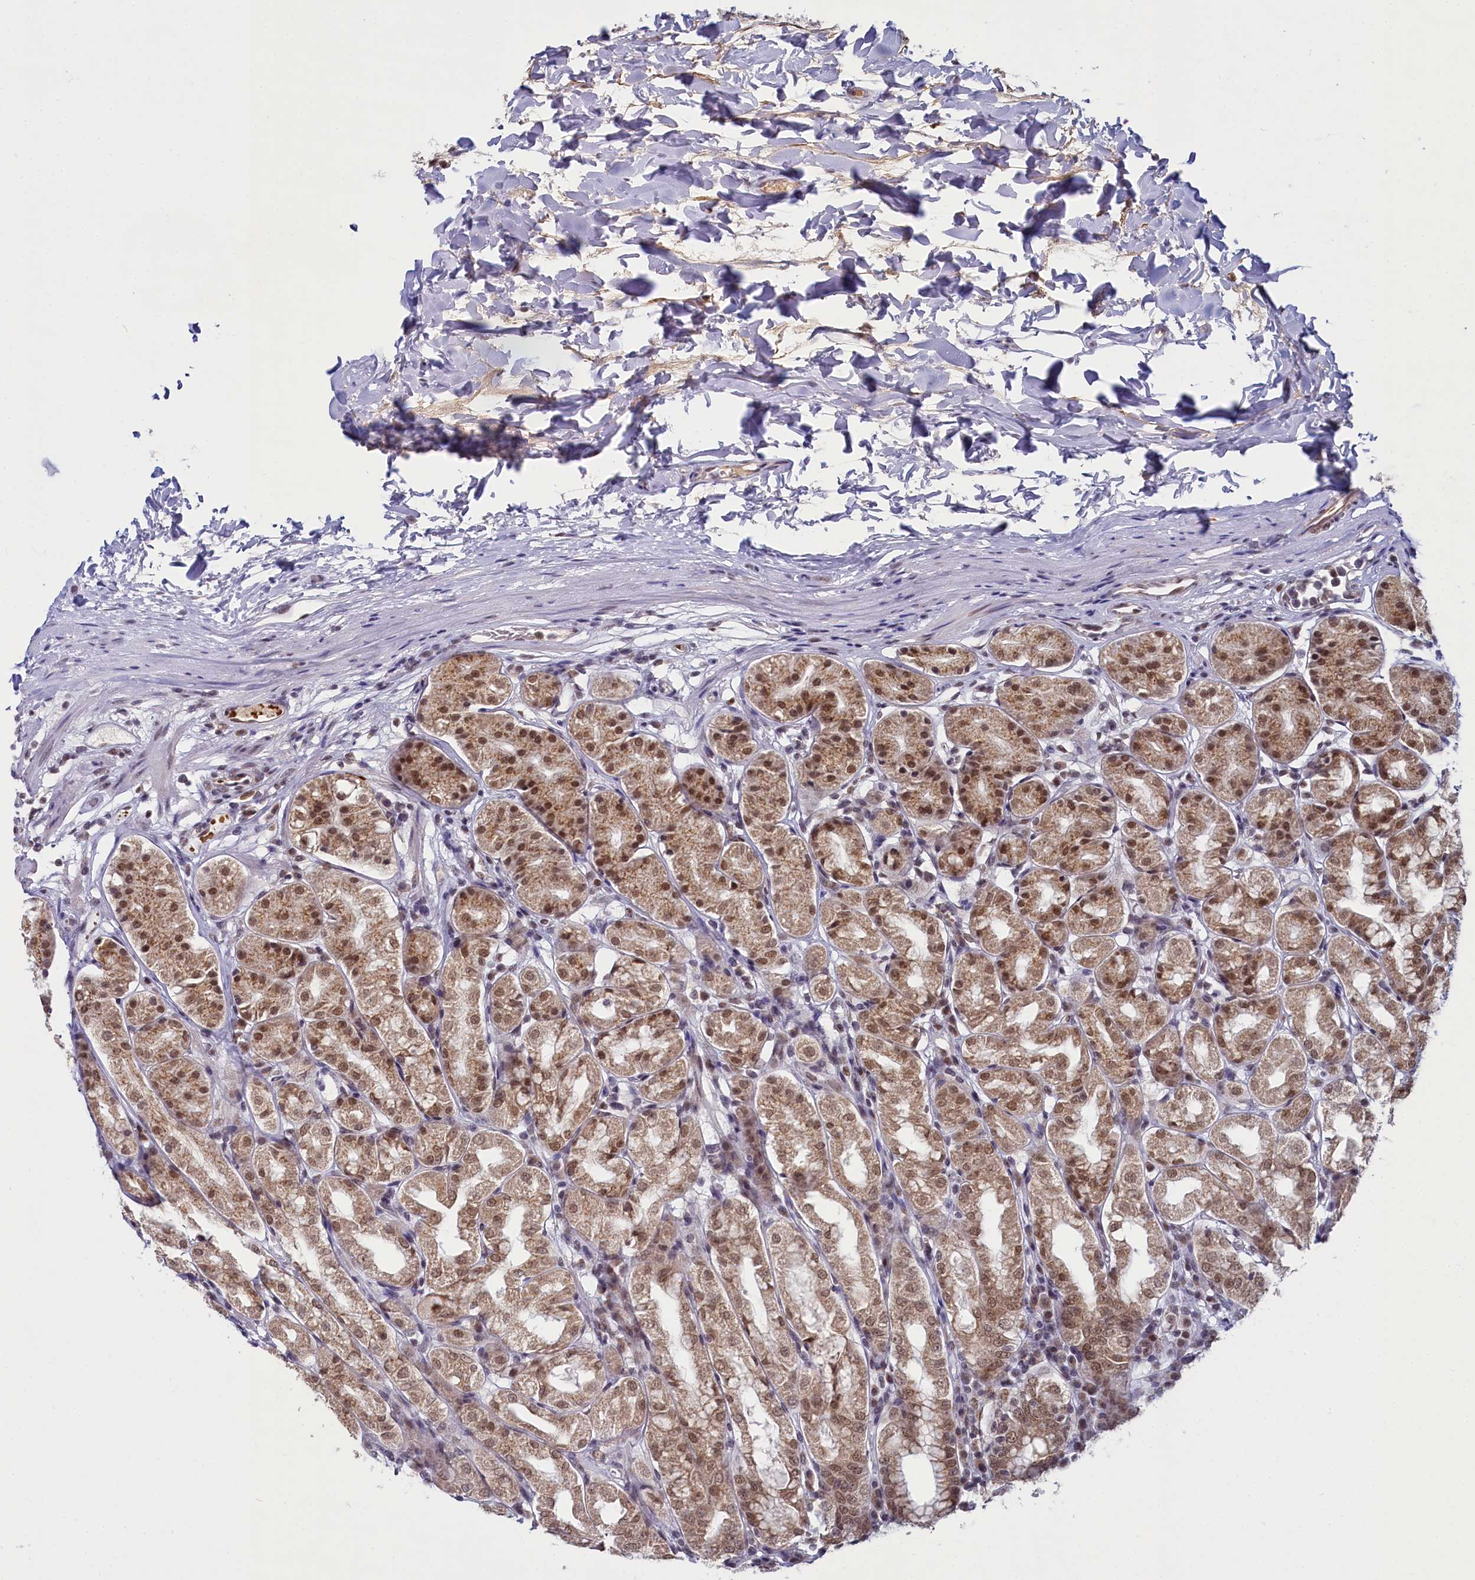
{"staining": {"intensity": "moderate", "quantity": ">75%", "location": "cytoplasmic/membranous,nuclear"}, "tissue": "stomach", "cell_type": "Glandular cells", "image_type": "normal", "snomed": [{"axis": "morphology", "description": "Normal tissue, NOS"}, {"axis": "topography", "description": "Stomach"}, {"axis": "topography", "description": "Stomach, lower"}], "caption": "High-power microscopy captured an immunohistochemistry photomicrograph of normal stomach, revealing moderate cytoplasmic/membranous,nuclear staining in approximately >75% of glandular cells. The staining is performed using DAB brown chromogen to label protein expression. The nuclei are counter-stained blue using hematoxylin.", "gene": "PPHLN1", "patient": {"sex": "female", "age": 56}}